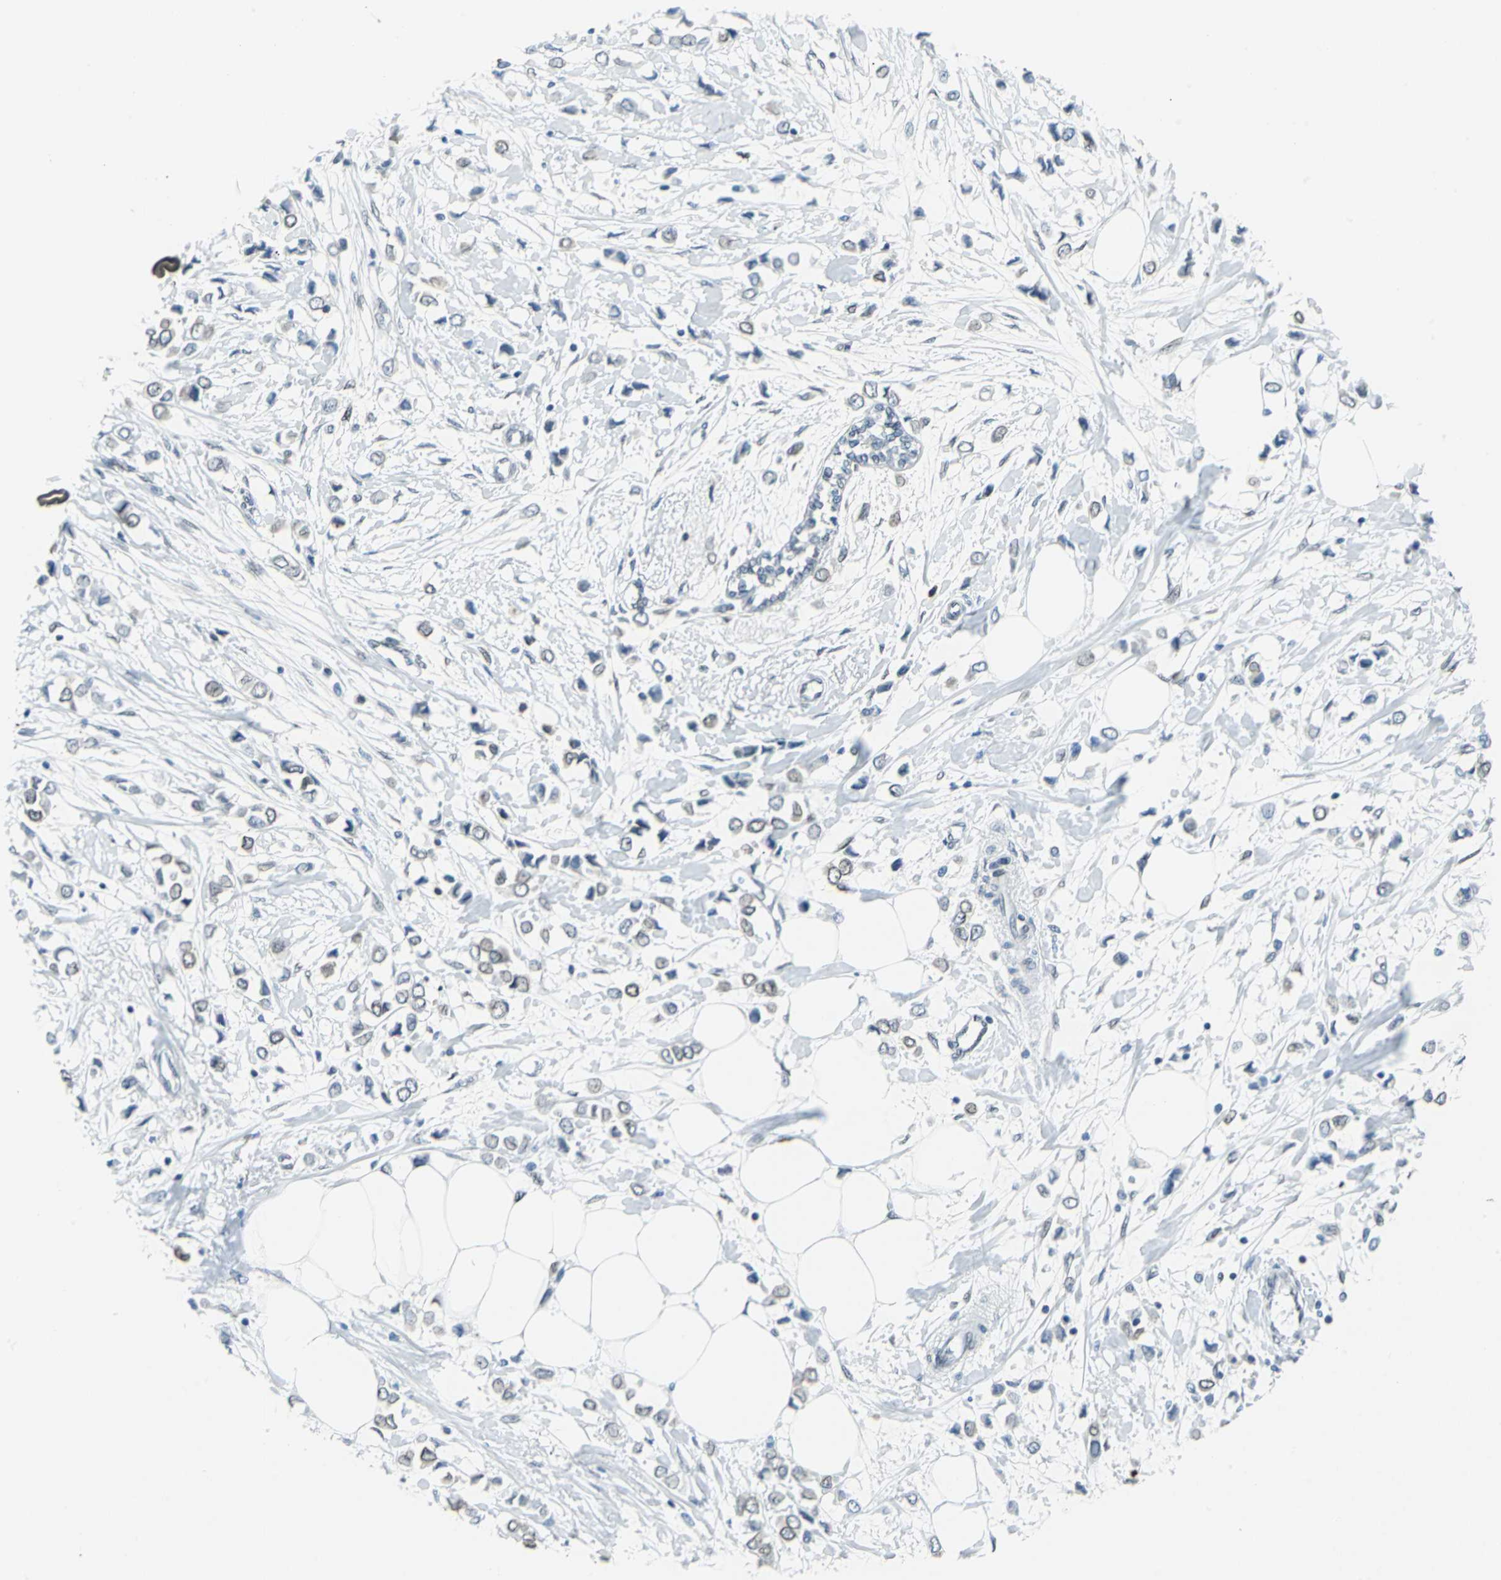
{"staining": {"intensity": "negative", "quantity": "none", "location": "none"}, "tissue": "breast cancer", "cell_type": "Tumor cells", "image_type": "cancer", "snomed": [{"axis": "morphology", "description": "Lobular carcinoma"}, {"axis": "topography", "description": "Breast"}], "caption": "An immunohistochemistry (IHC) image of lobular carcinoma (breast) is shown. There is no staining in tumor cells of lobular carcinoma (breast).", "gene": "SNUPN", "patient": {"sex": "female", "age": 51}}